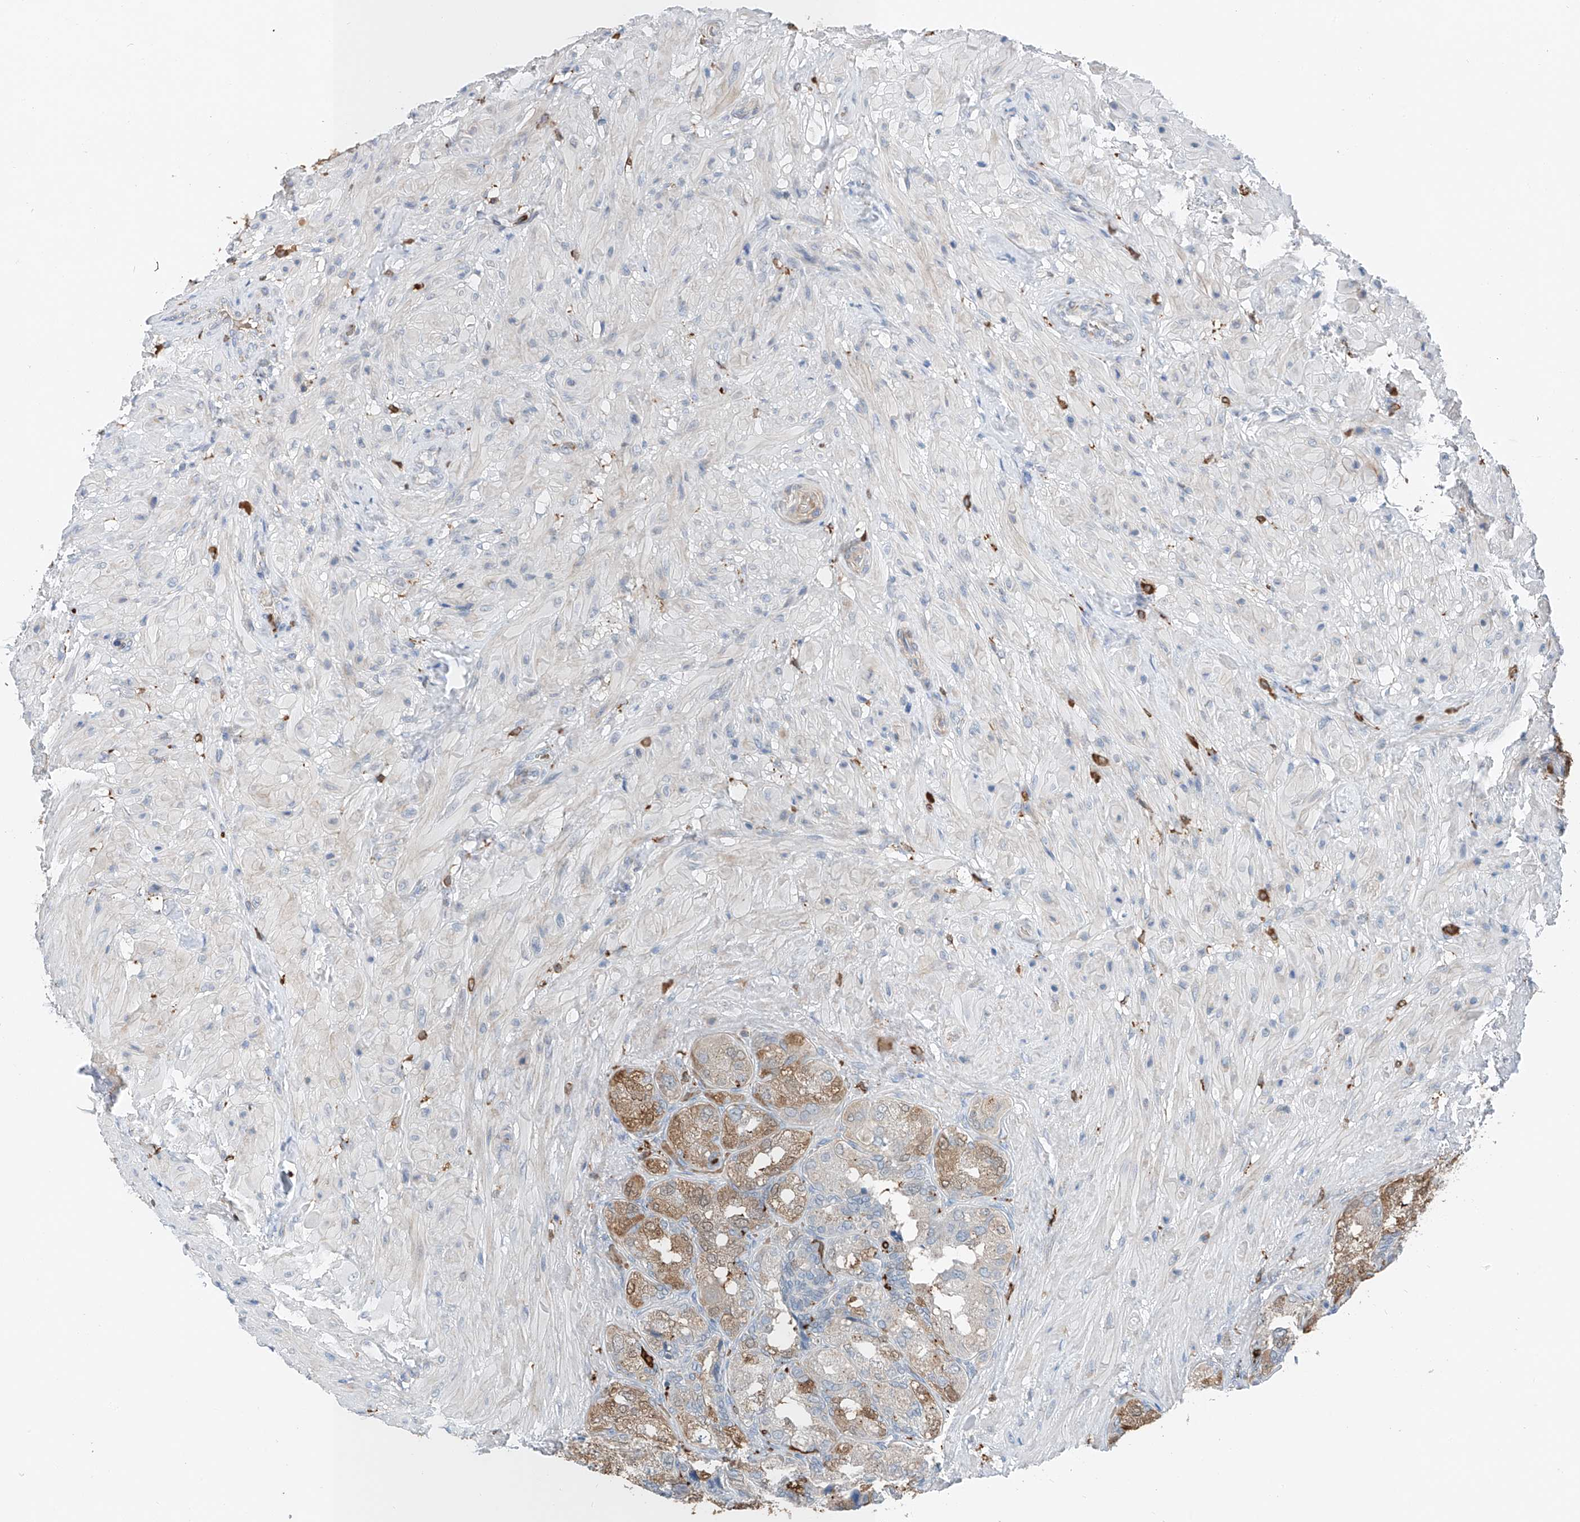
{"staining": {"intensity": "moderate", "quantity": ">75%", "location": "cytoplasmic/membranous"}, "tissue": "seminal vesicle", "cell_type": "Glandular cells", "image_type": "normal", "snomed": [{"axis": "morphology", "description": "Normal tissue, NOS"}, {"axis": "topography", "description": "Seminal veicle"}, {"axis": "topography", "description": "Peripheral nerve tissue"}], "caption": "Immunohistochemistry photomicrograph of benign human seminal vesicle stained for a protein (brown), which shows medium levels of moderate cytoplasmic/membranous staining in about >75% of glandular cells.", "gene": "TBXAS1", "patient": {"sex": "male", "age": 63}}